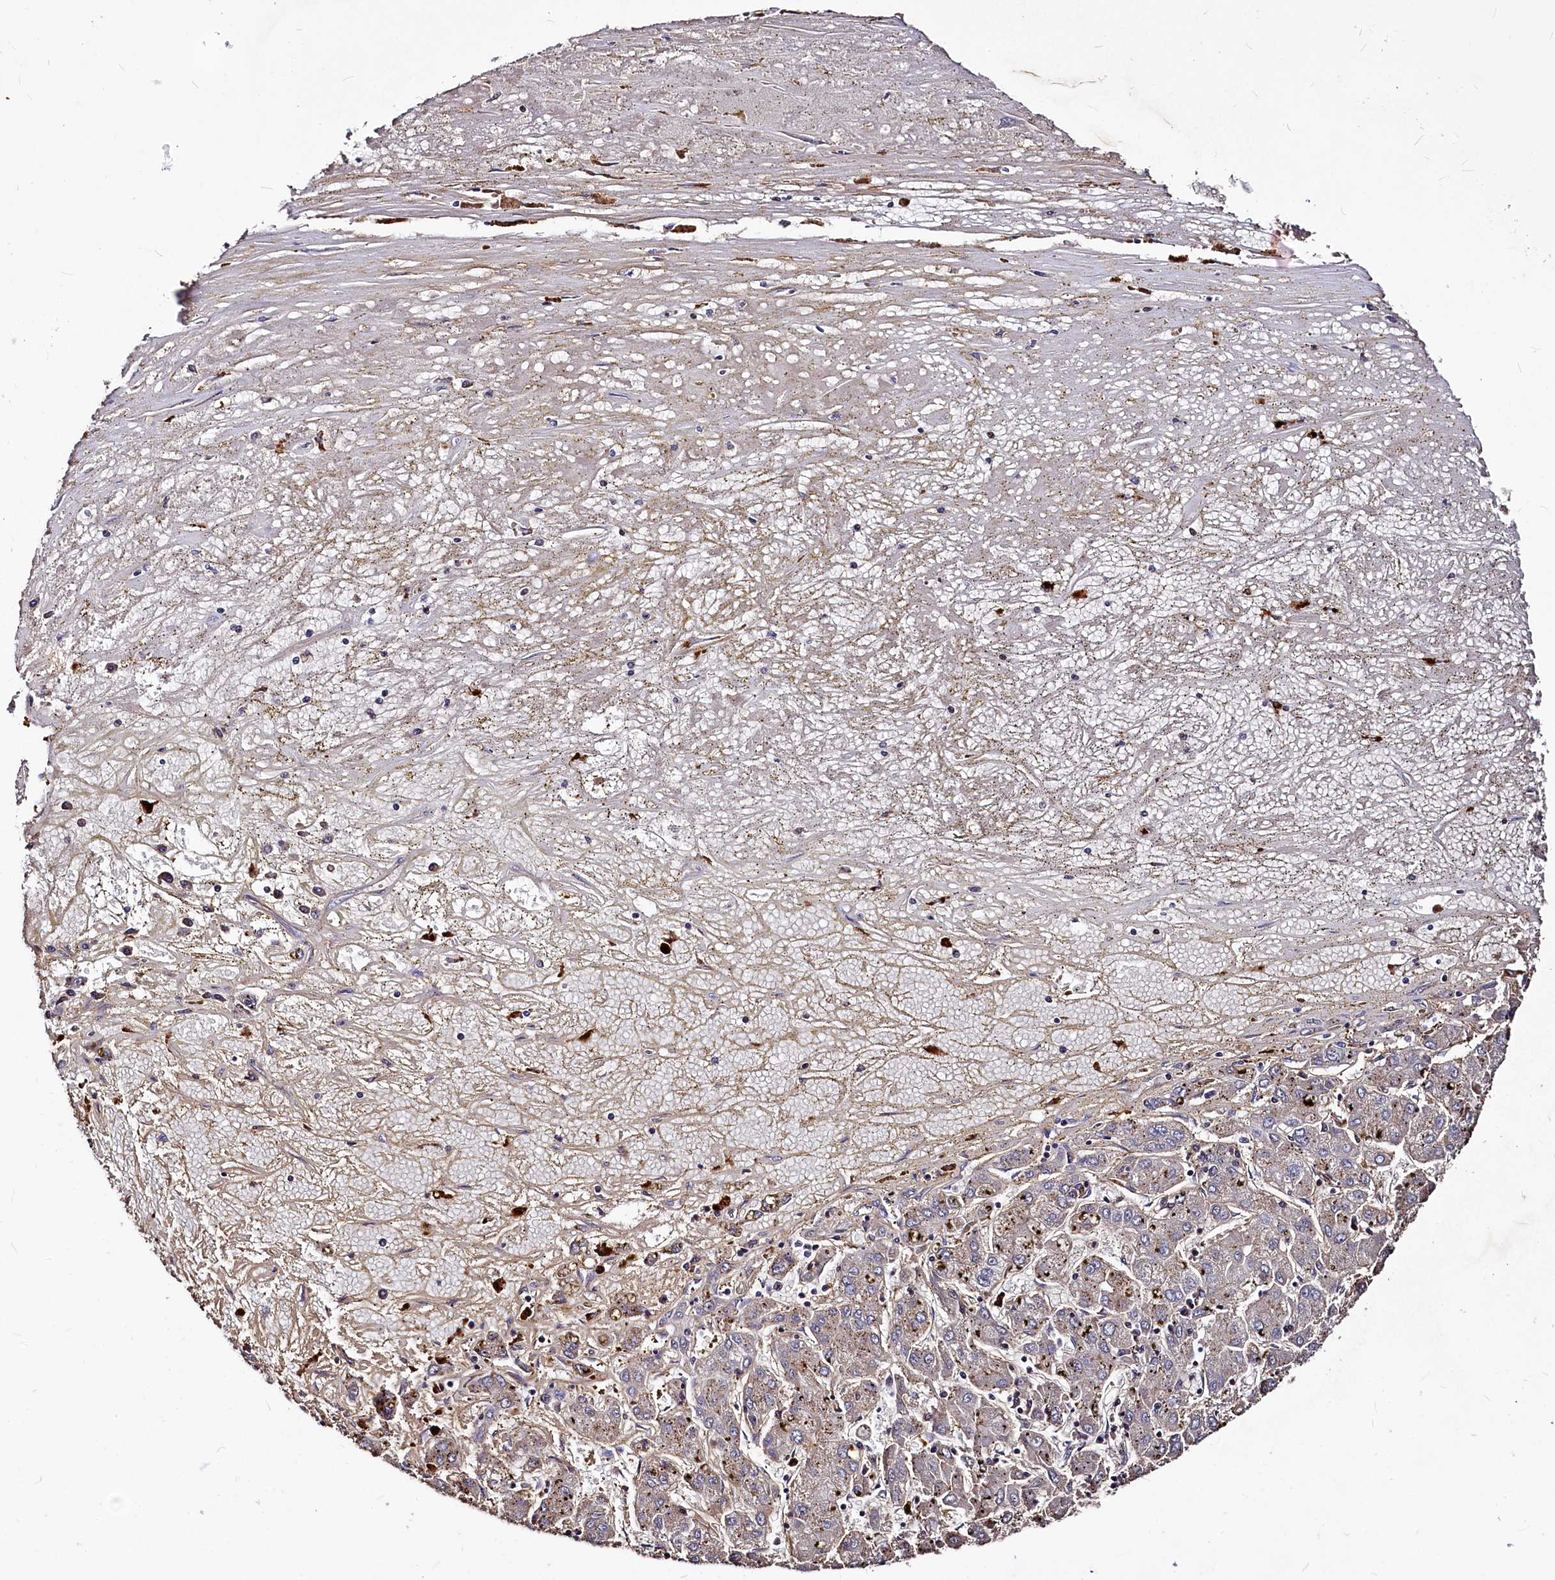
{"staining": {"intensity": "weak", "quantity": "<25%", "location": "cytoplasmic/membranous"}, "tissue": "liver cancer", "cell_type": "Tumor cells", "image_type": "cancer", "snomed": [{"axis": "morphology", "description": "Carcinoma, Hepatocellular, NOS"}, {"axis": "topography", "description": "Liver"}], "caption": "A photomicrograph of human liver cancer is negative for staining in tumor cells.", "gene": "ATG101", "patient": {"sex": "male", "age": 72}}